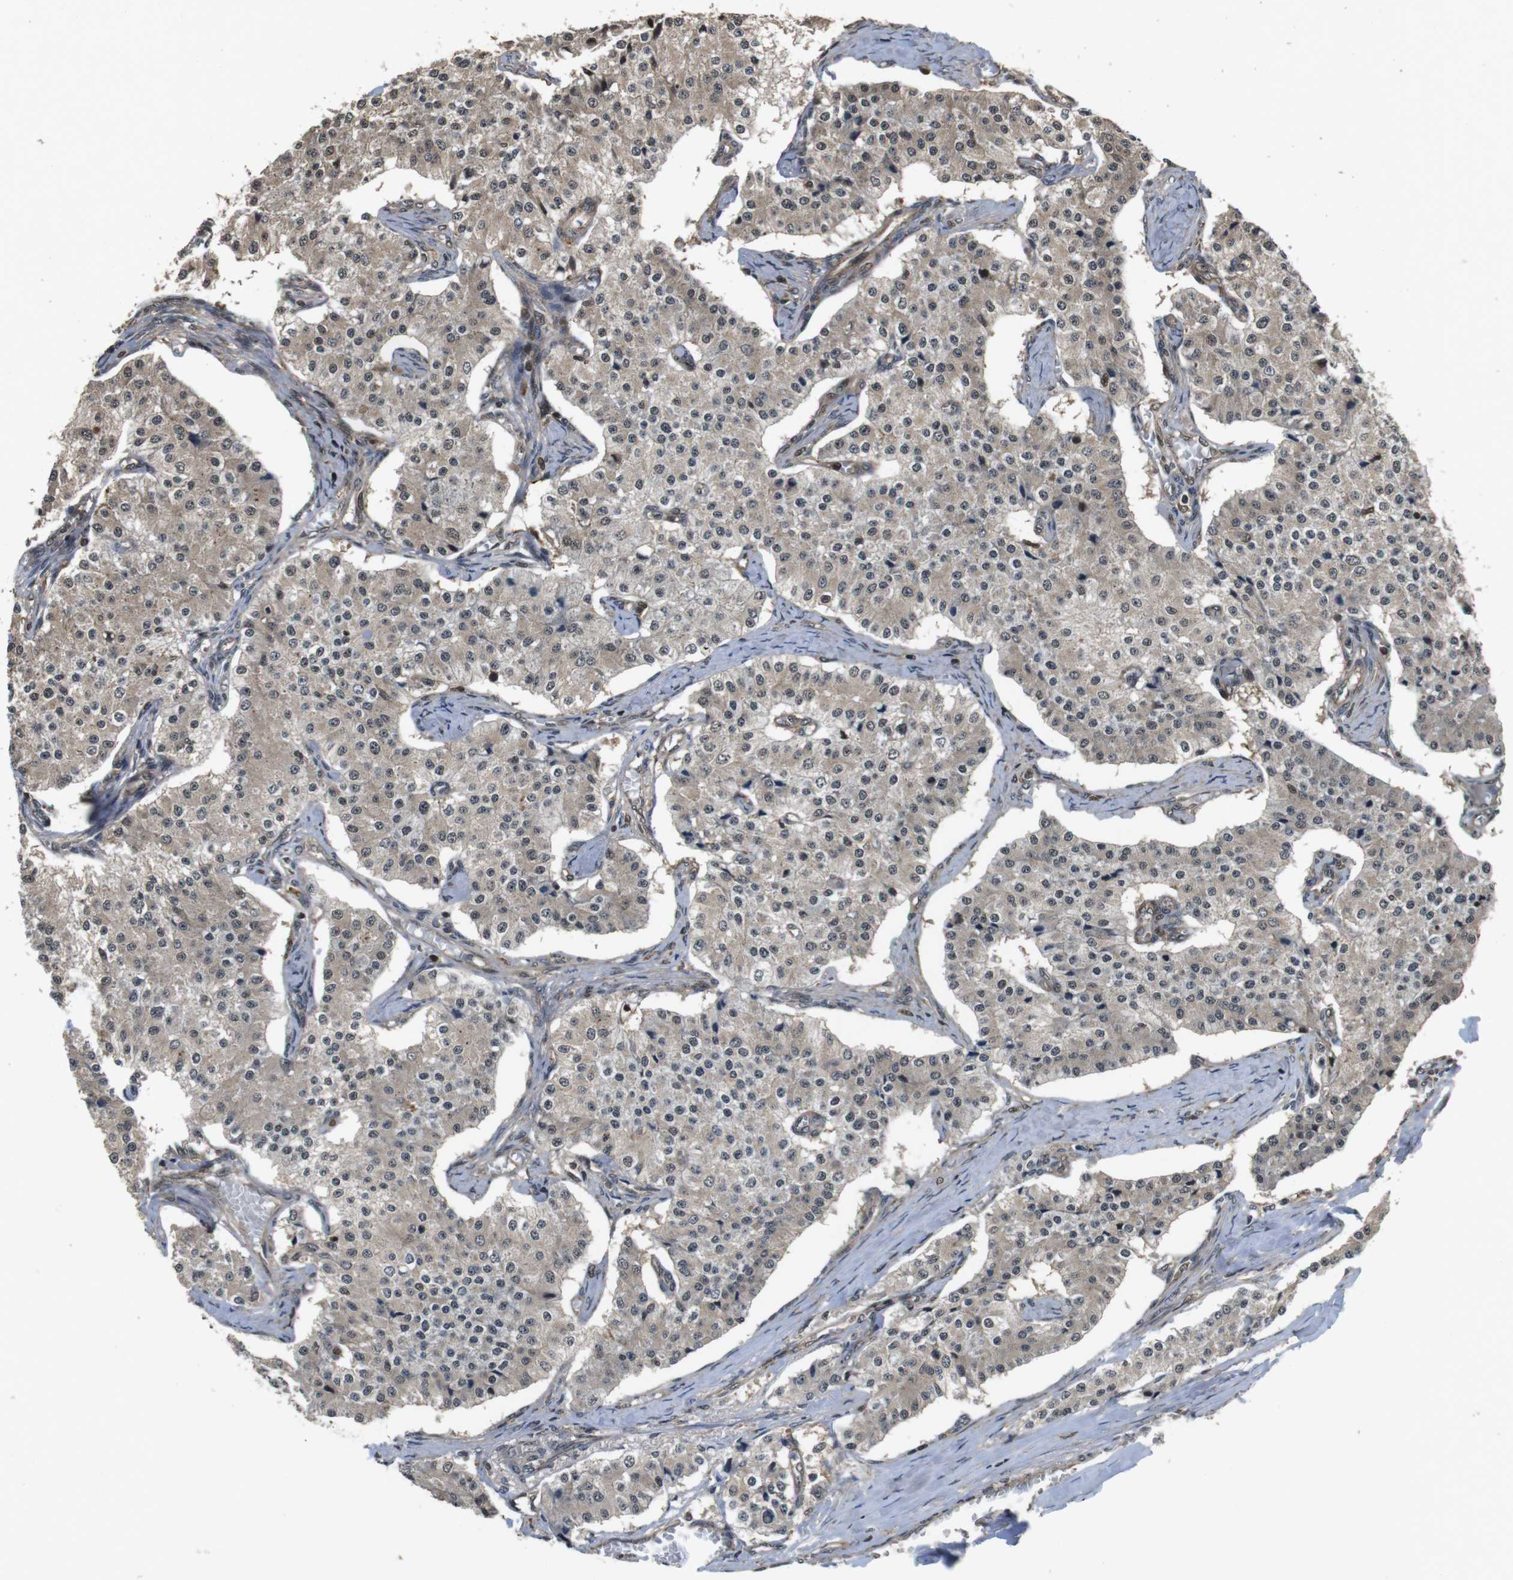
{"staining": {"intensity": "weak", "quantity": ">75%", "location": "cytoplasmic/membranous,nuclear"}, "tissue": "carcinoid", "cell_type": "Tumor cells", "image_type": "cancer", "snomed": [{"axis": "morphology", "description": "Carcinoid, malignant, NOS"}, {"axis": "topography", "description": "Colon"}], "caption": "The histopathology image demonstrates immunohistochemical staining of carcinoid (malignant). There is weak cytoplasmic/membranous and nuclear staining is seen in about >75% of tumor cells. (brown staining indicates protein expression, while blue staining denotes nuclei).", "gene": "FZD10", "patient": {"sex": "female", "age": 52}}